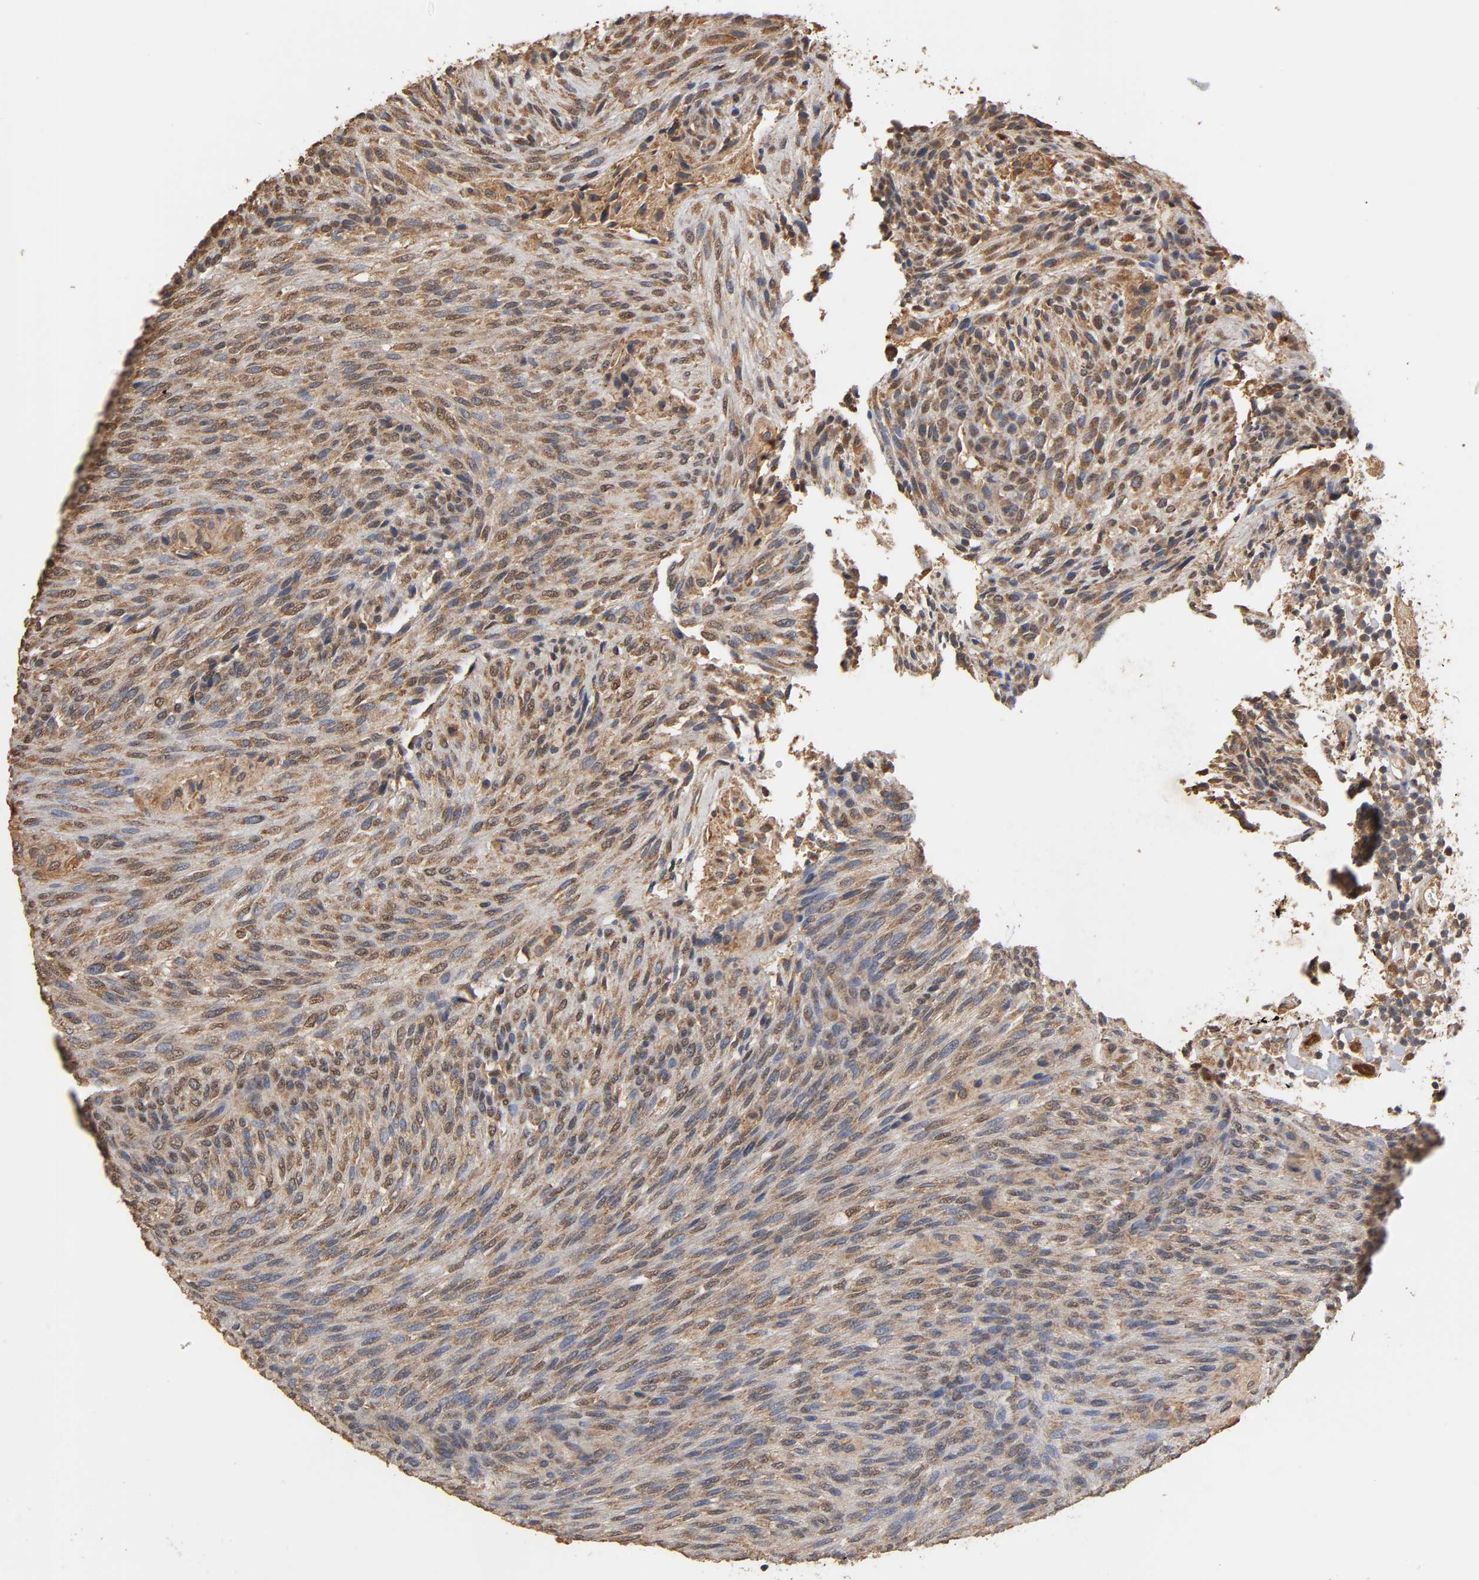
{"staining": {"intensity": "moderate", "quantity": ">75%", "location": "cytoplasmic/membranous"}, "tissue": "glioma", "cell_type": "Tumor cells", "image_type": "cancer", "snomed": [{"axis": "morphology", "description": "Glioma, malignant, High grade"}, {"axis": "topography", "description": "Cerebral cortex"}], "caption": "Immunohistochemistry (IHC) of glioma shows medium levels of moderate cytoplasmic/membranous positivity in approximately >75% of tumor cells. (DAB (3,3'-diaminobenzidine) IHC with brightfield microscopy, high magnification).", "gene": "PKN1", "patient": {"sex": "female", "age": 55}}